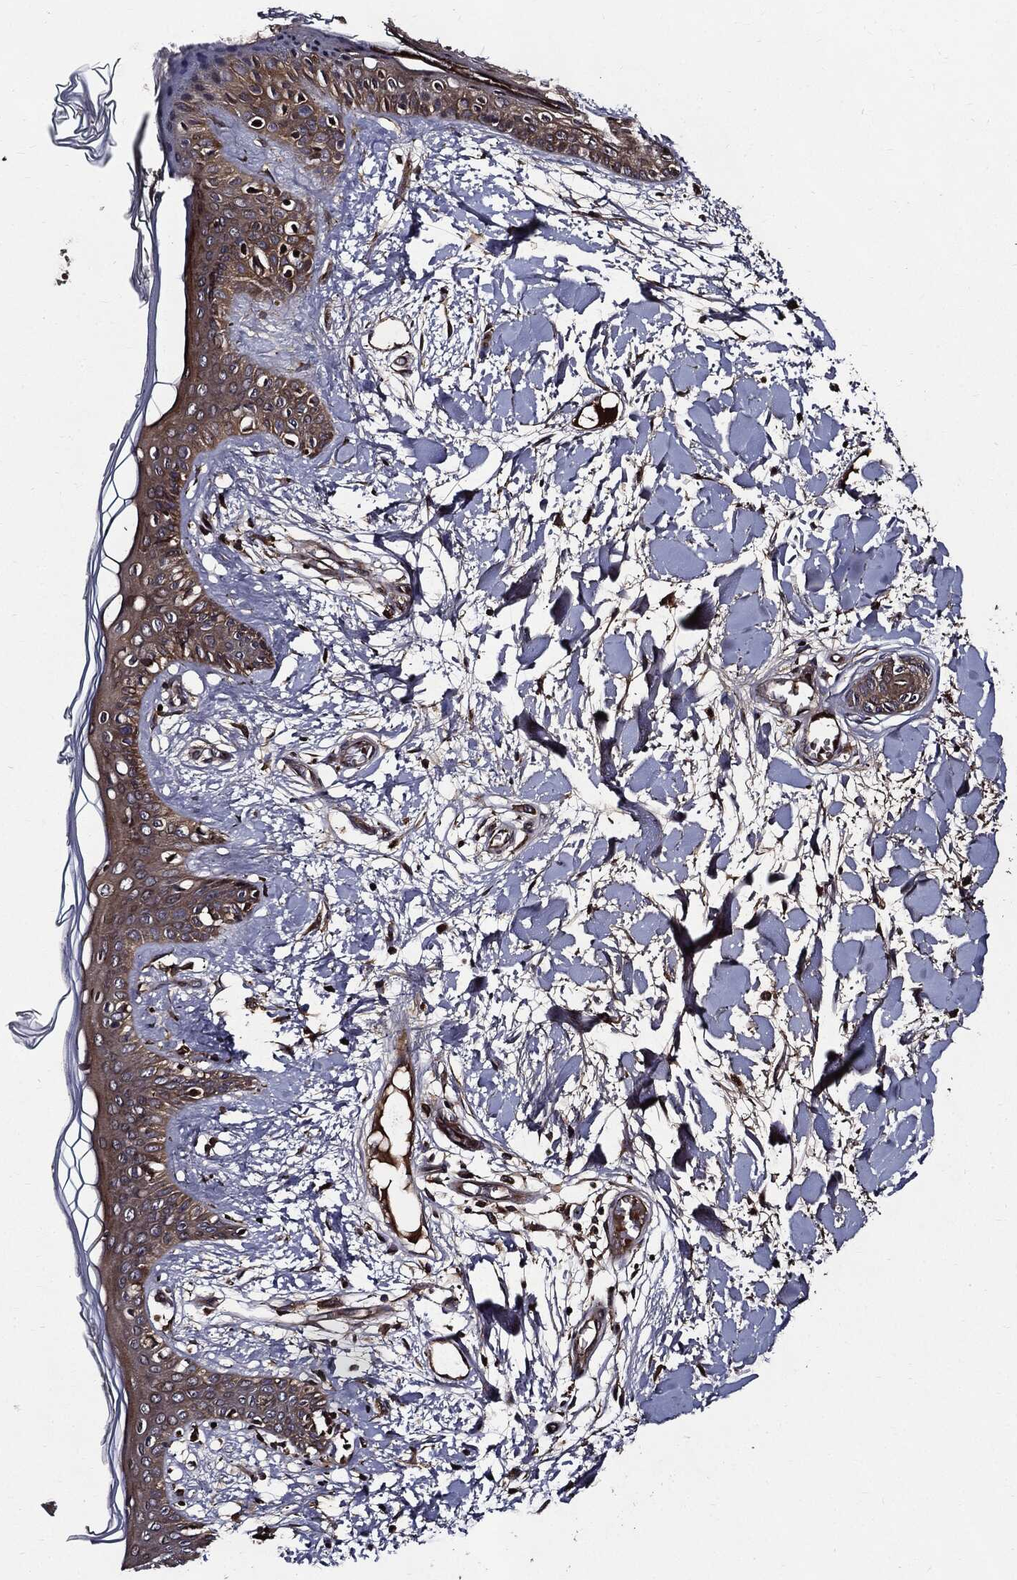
{"staining": {"intensity": "moderate", "quantity": "<25%", "location": "cytoplasmic/membranous"}, "tissue": "skin", "cell_type": "Fibroblasts", "image_type": "normal", "snomed": [{"axis": "morphology", "description": "Normal tissue, NOS"}, {"axis": "topography", "description": "Skin"}], "caption": "Protein staining reveals moderate cytoplasmic/membranous expression in approximately <25% of fibroblasts in benign skin. The protein is shown in brown color, while the nuclei are stained blue.", "gene": "HTT", "patient": {"sex": "female", "age": 34}}